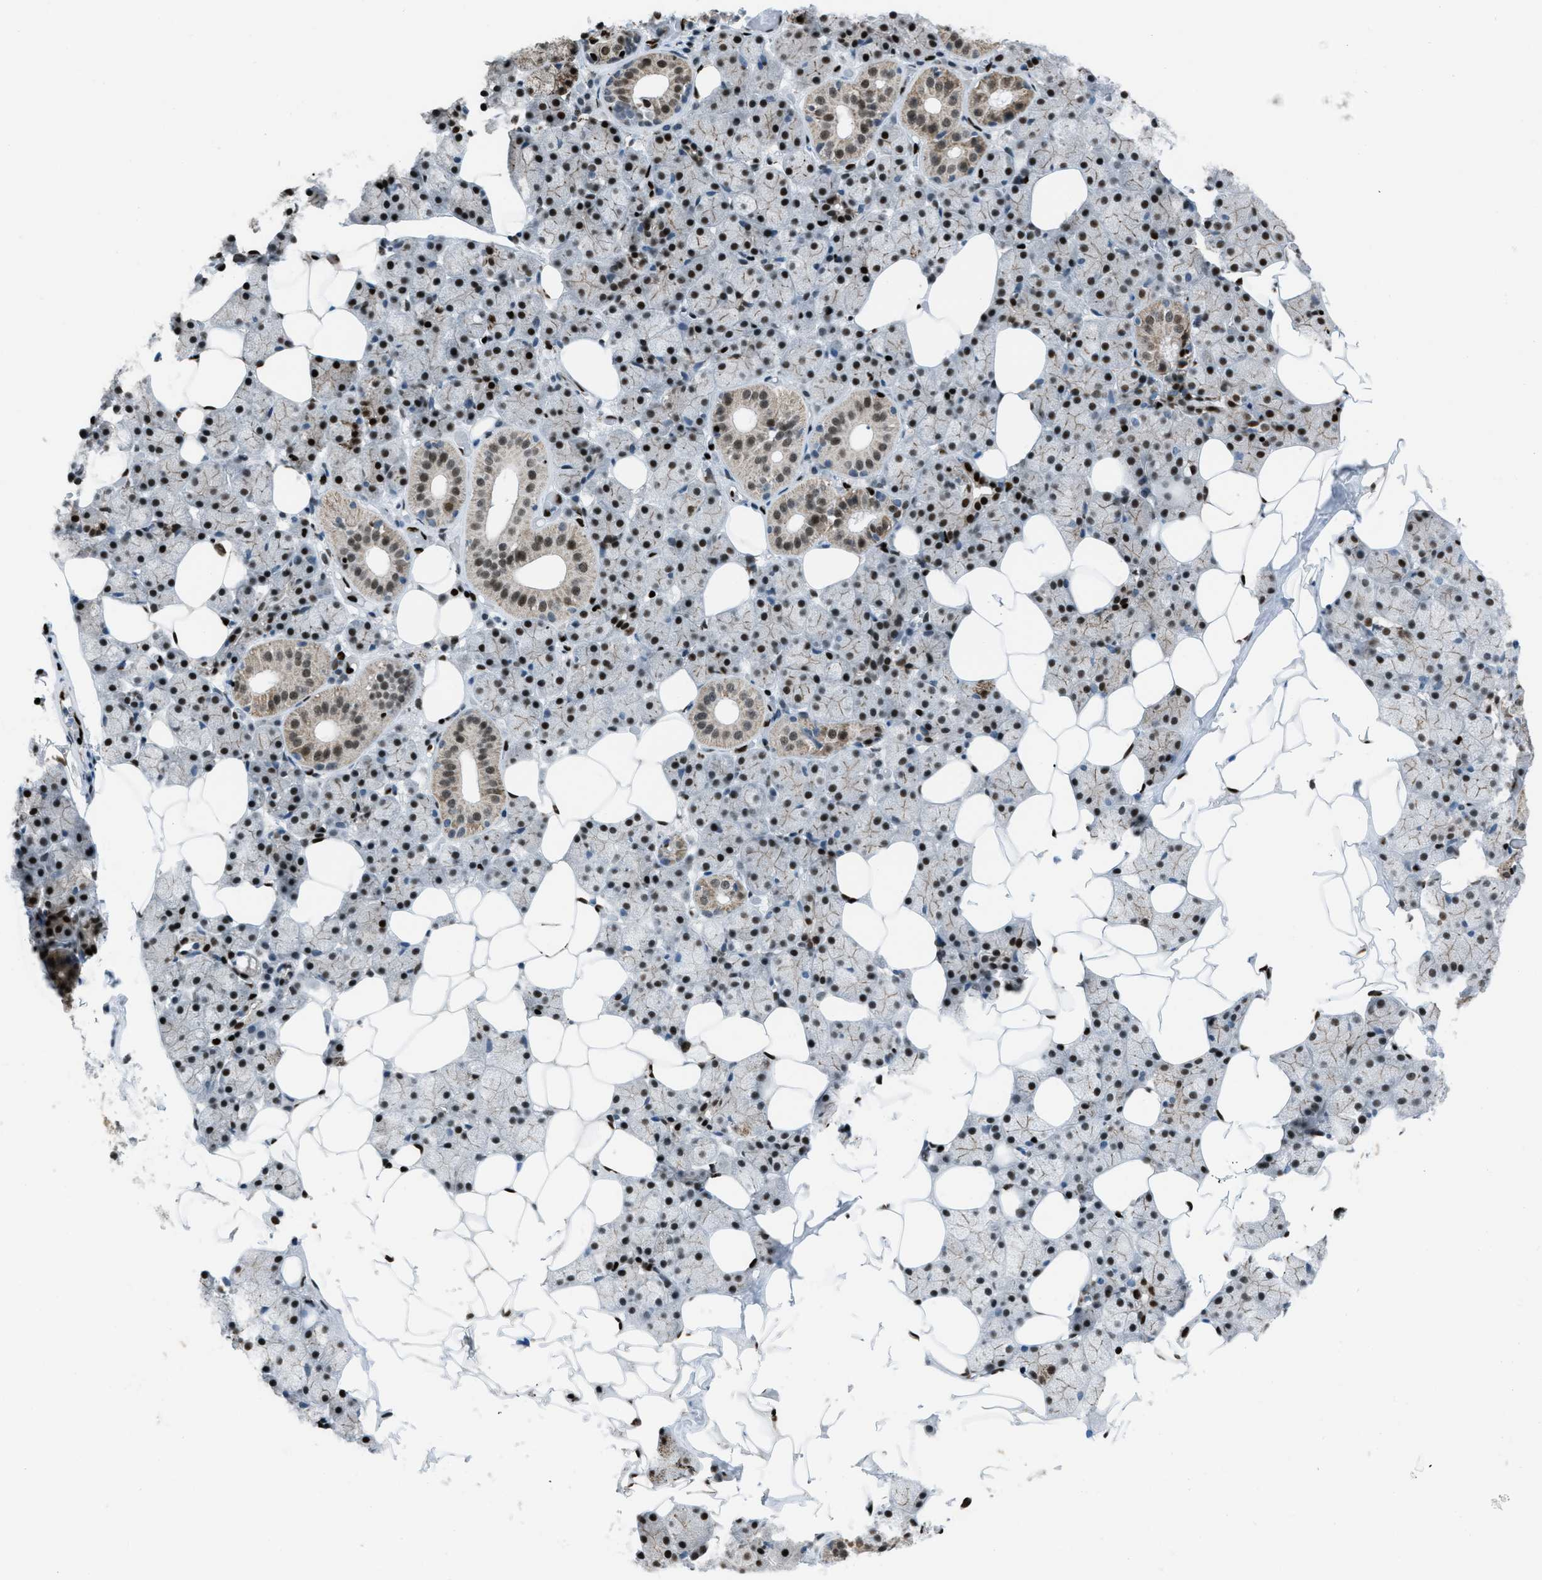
{"staining": {"intensity": "strong", "quantity": ">75%", "location": "nuclear"}, "tissue": "salivary gland", "cell_type": "Glandular cells", "image_type": "normal", "snomed": [{"axis": "morphology", "description": "Normal tissue, NOS"}, {"axis": "topography", "description": "Salivary gland"}], "caption": "Salivary gland stained with a brown dye demonstrates strong nuclear positive expression in approximately >75% of glandular cells.", "gene": "SLFN5", "patient": {"sex": "female", "age": 33}}